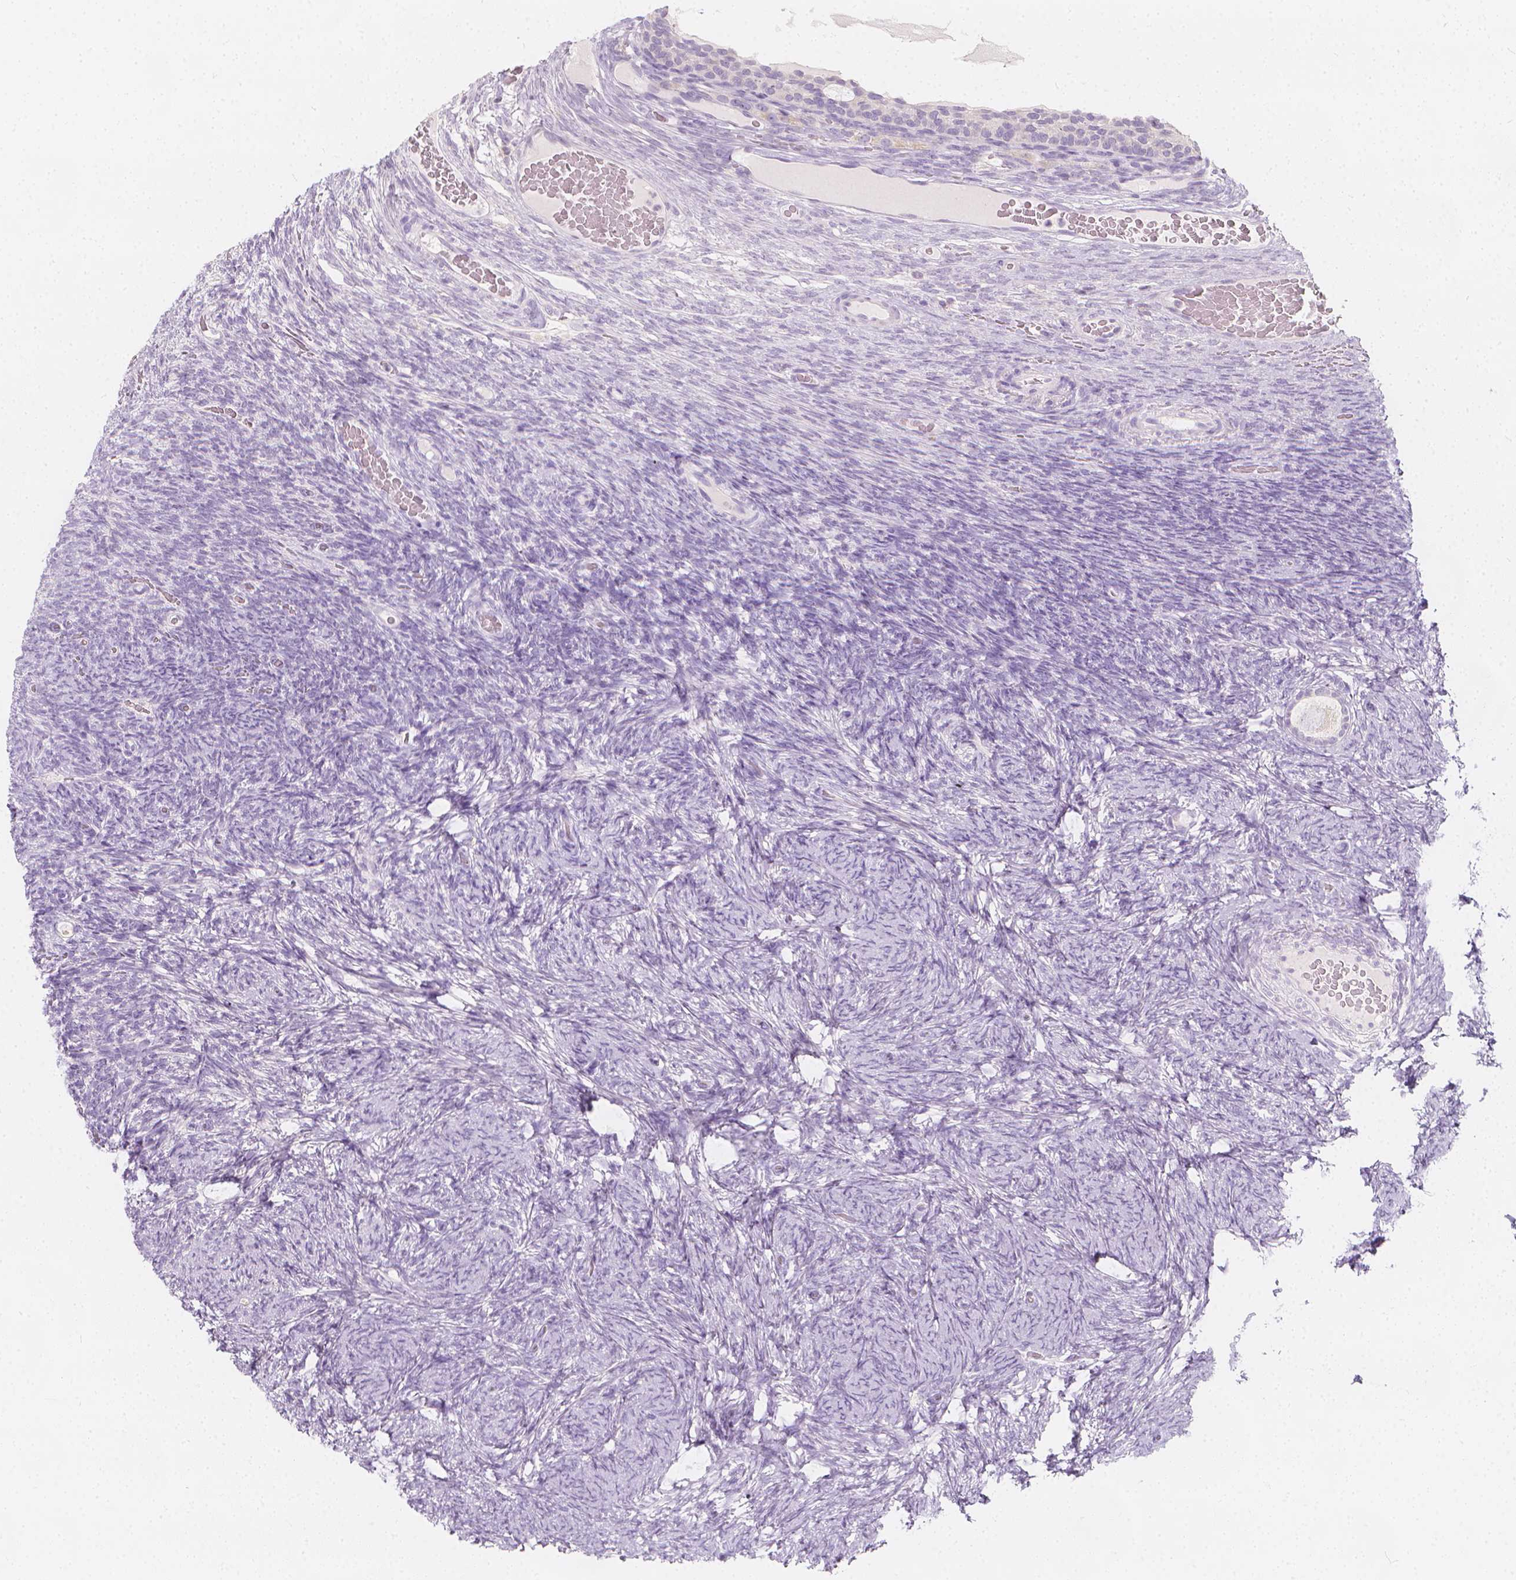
{"staining": {"intensity": "negative", "quantity": "none", "location": "none"}, "tissue": "ovary", "cell_type": "Follicle cells", "image_type": "normal", "snomed": [{"axis": "morphology", "description": "Normal tissue, NOS"}, {"axis": "topography", "description": "Ovary"}], "caption": "DAB (3,3'-diaminobenzidine) immunohistochemical staining of unremarkable human ovary demonstrates no significant staining in follicle cells. The staining was performed using DAB (3,3'-diaminobenzidine) to visualize the protein expression in brown, while the nuclei were stained in blue with hematoxylin (Magnification: 20x).", "gene": "RBFOX1", "patient": {"sex": "female", "age": 34}}